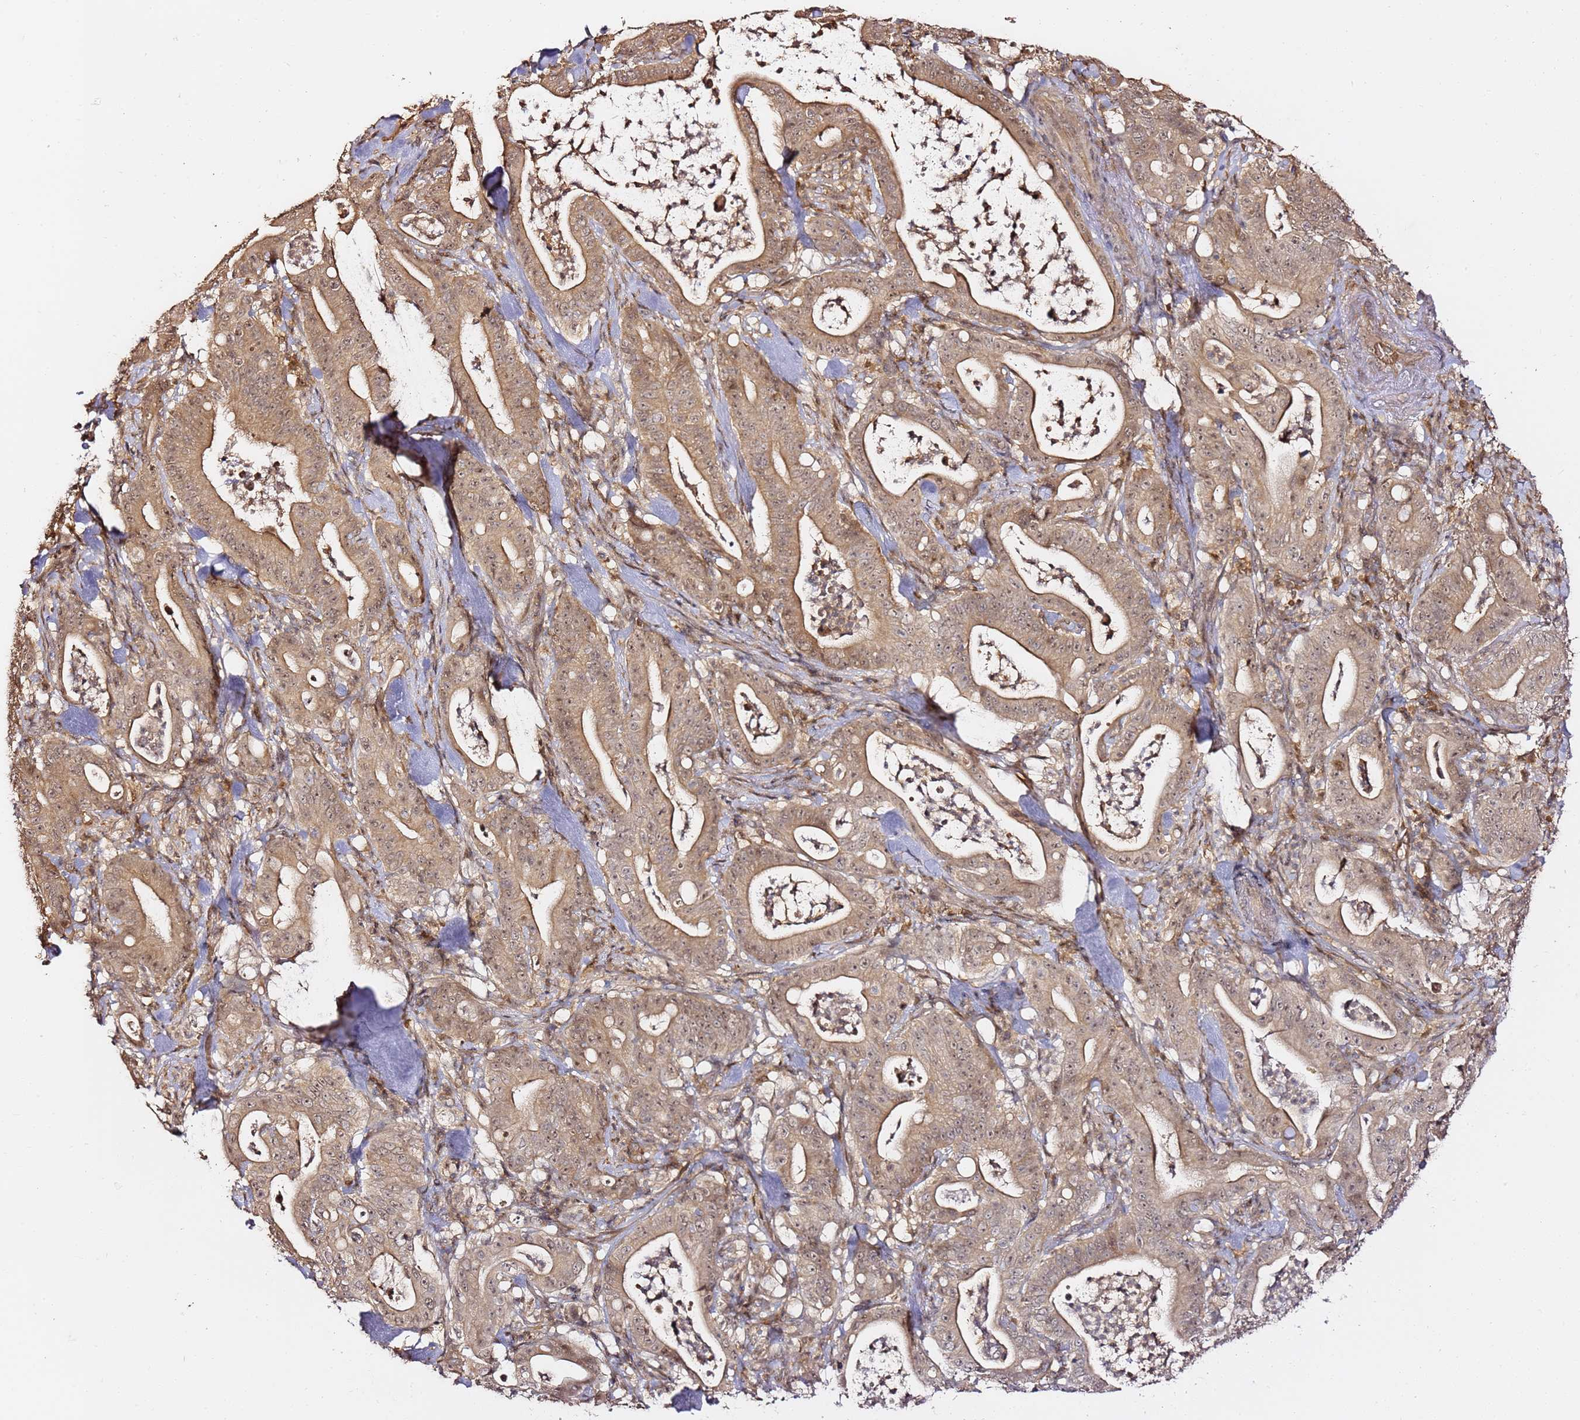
{"staining": {"intensity": "moderate", "quantity": ">75%", "location": "cytoplasmic/membranous,nuclear"}, "tissue": "pancreatic cancer", "cell_type": "Tumor cells", "image_type": "cancer", "snomed": [{"axis": "morphology", "description": "Adenocarcinoma, NOS"}, {"axis": "topography", "description": "Pancreas"}], "caption": "Protein expression analysis of pancreatic adenocarcinoma demonstrates moderate cytoplasmic/membranous and nuclear positivity in approximately >75% of tumor cells.", "gene": "OR5V1", "patient": {"sex": "male", "age": 71}}